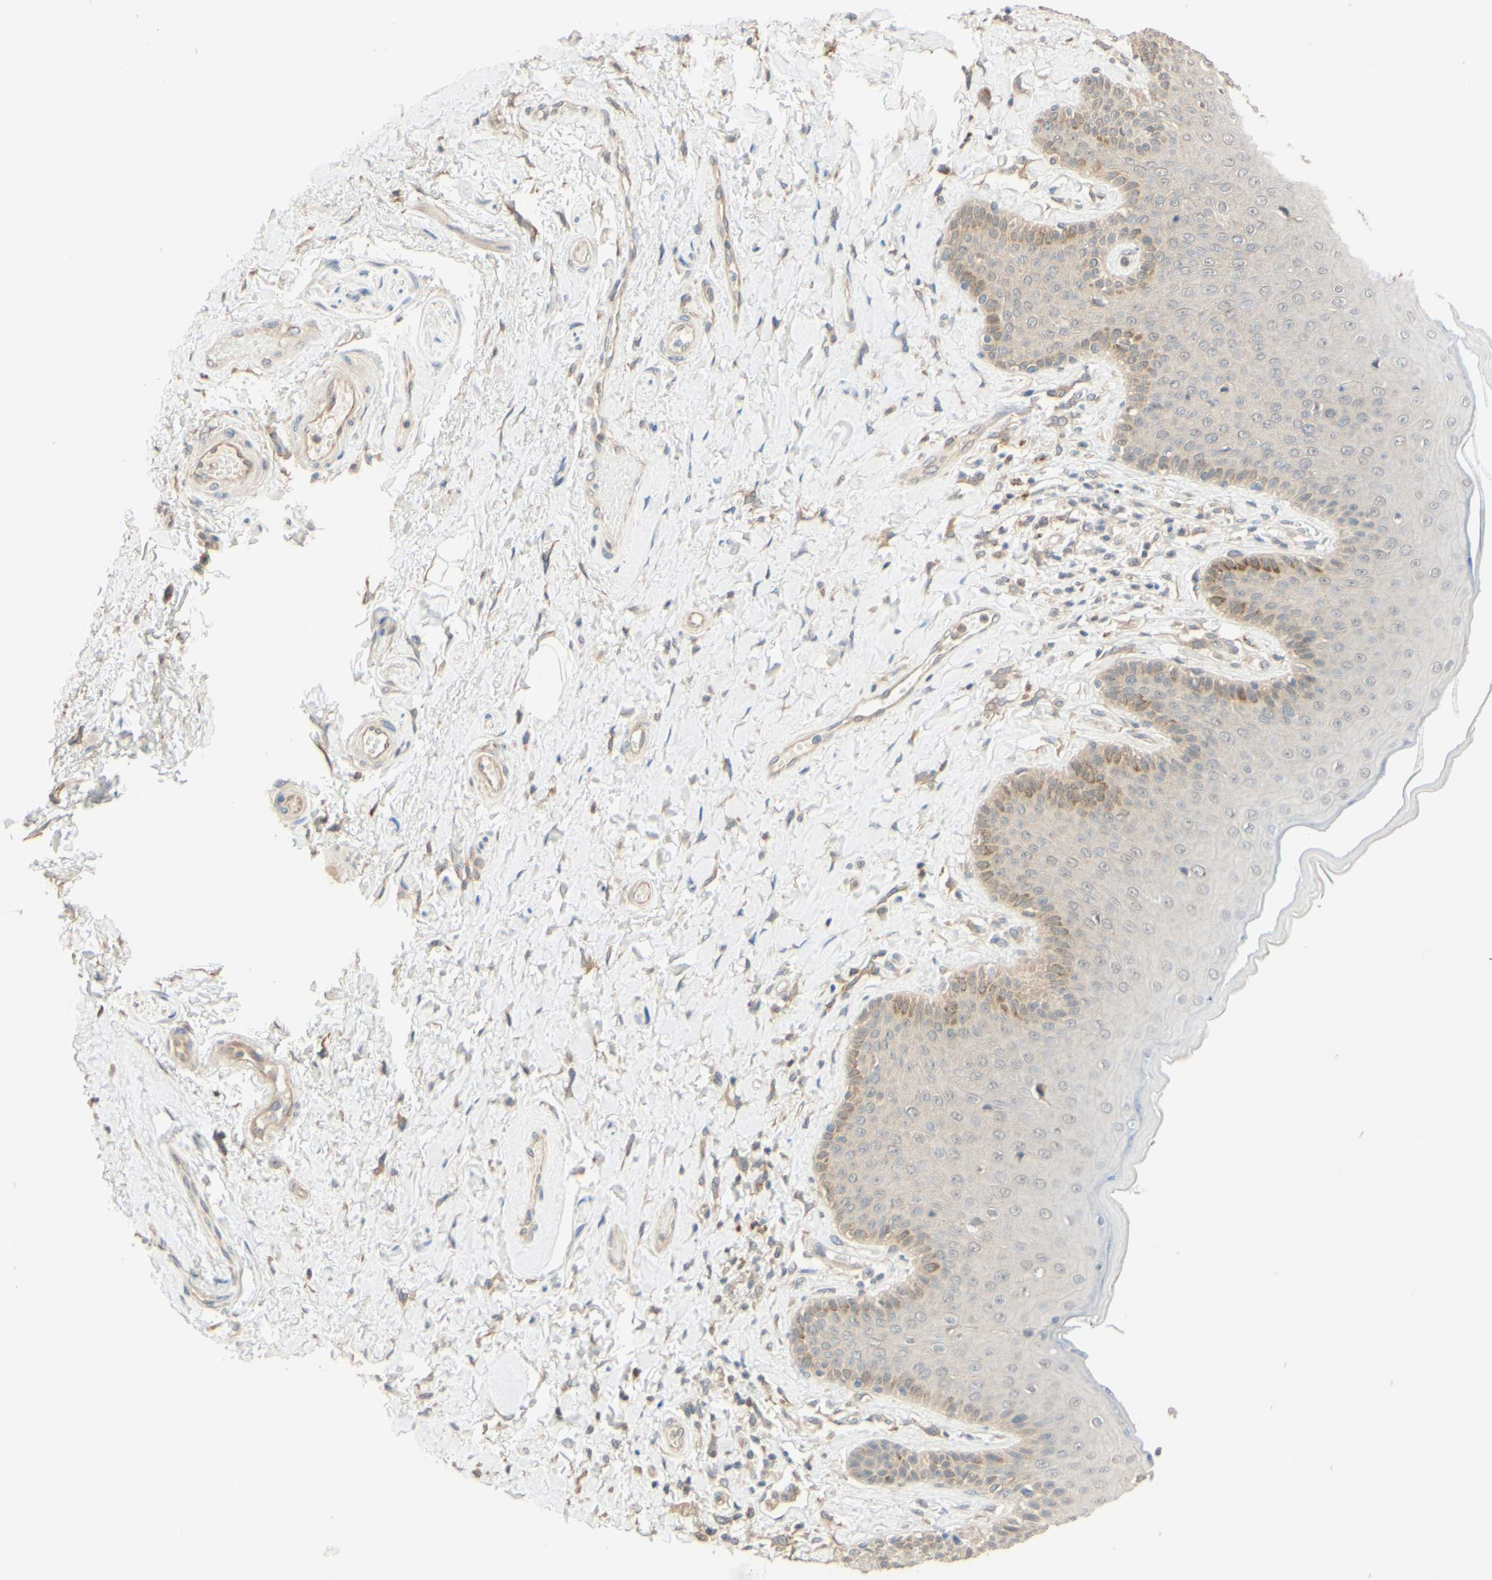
{"staining": {"intensity": "weak", "quantity": "<25%", "location": "cytoplasmic/membranous"}, "tissue": "skin", "cell_type": "Epidermal cells", "image_type": "normal", "snomed": [{"axis": "morphology", "description": "Normal tissue, NOS"}, {"axis": "topography", "description": "Anal"}], "caption": "Immunohistochemical staining of benign skin shows no significant expression in epidermal cells.", "gene": "SMIM19", "patient": {"sex": "male", "age": 69}}